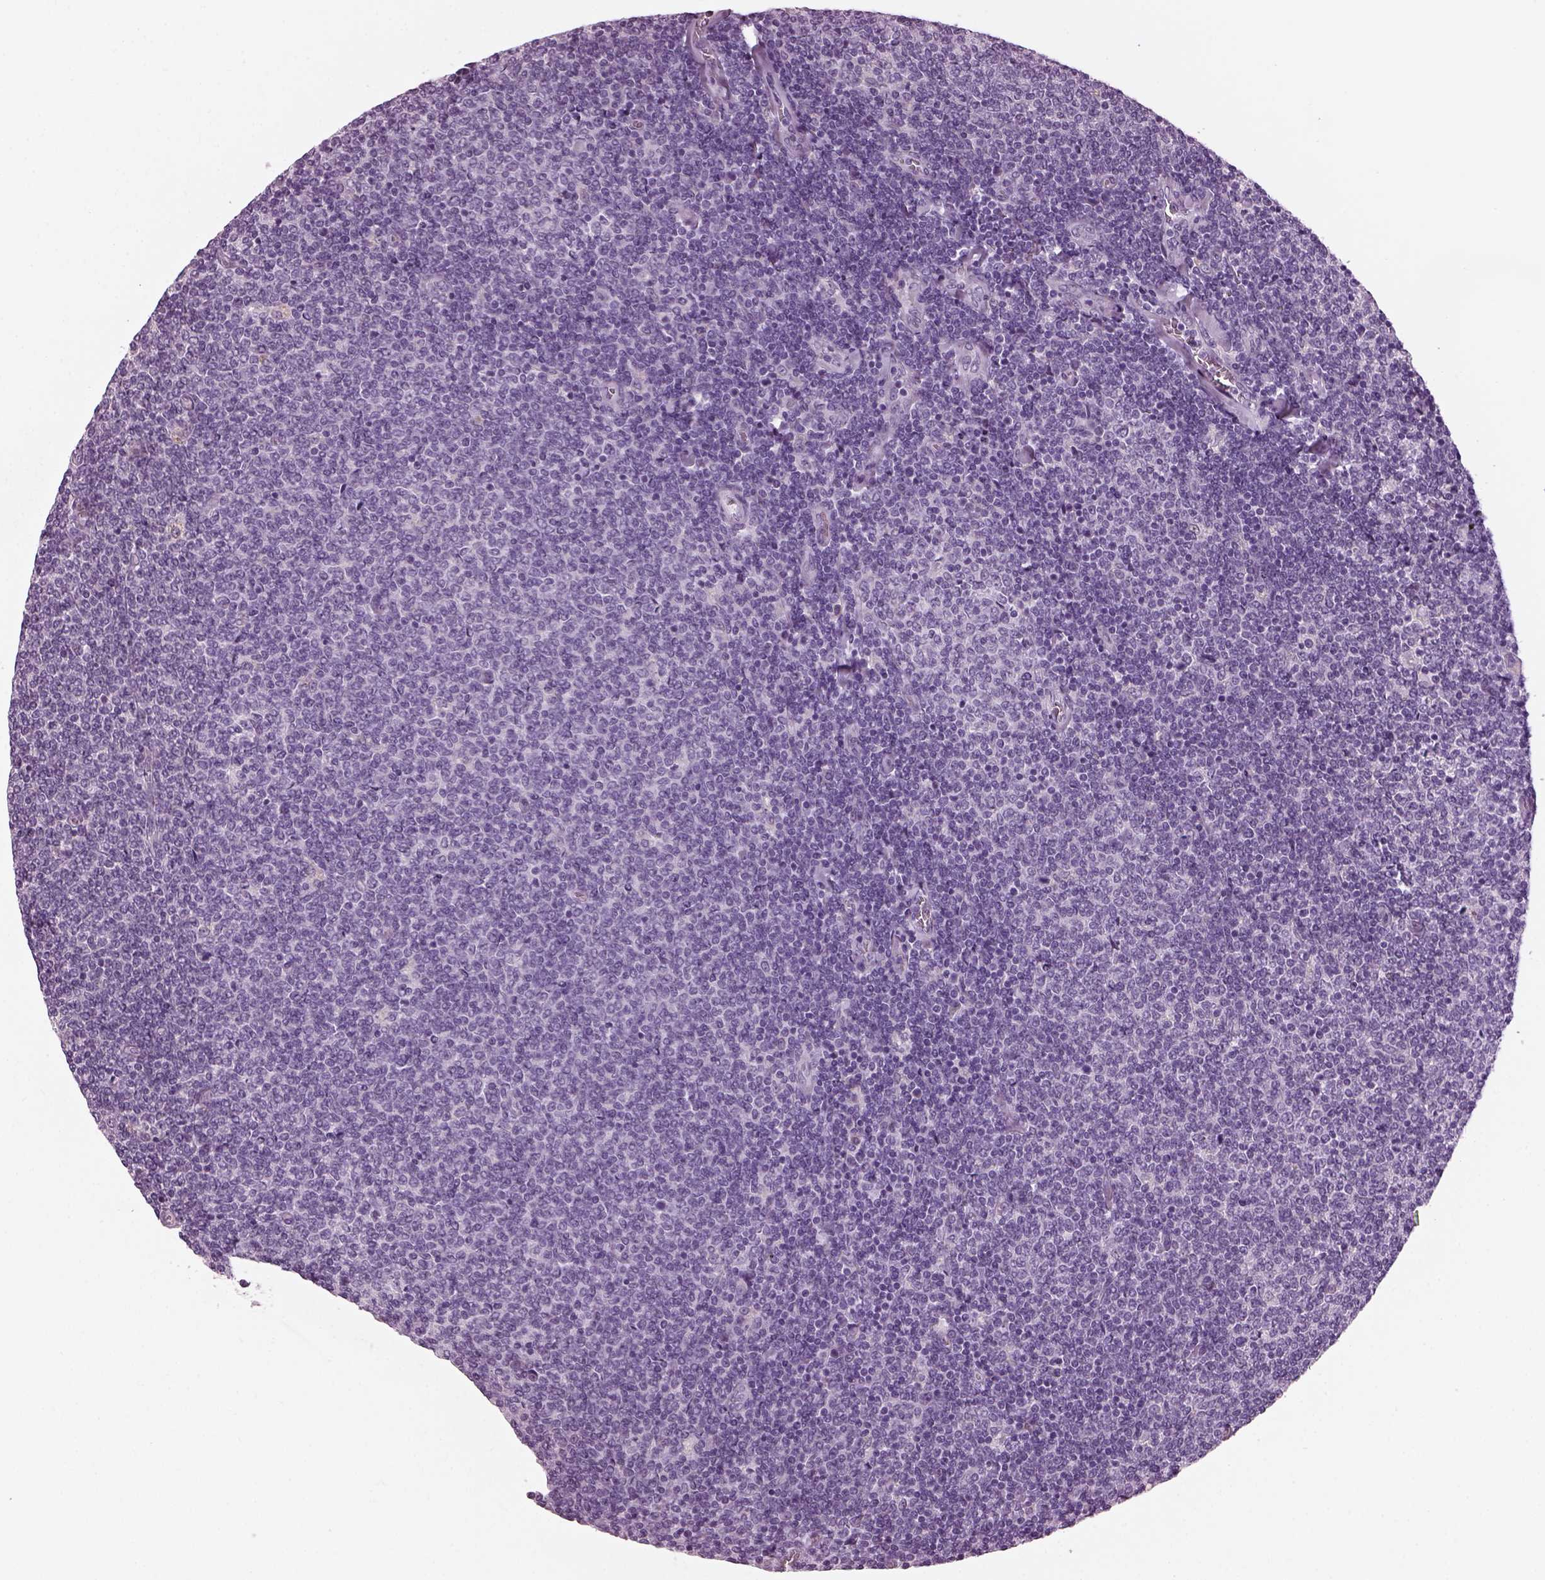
{"staining": {"intensity": "negative", "quantity": "none", "location": "none"}, "tissue": "lymphoma", "cell_type": "Tumor cells", "image_type": "cancer", "snomed": [{"axis": "morphology", "description": "Malignant lymphoma, non-Hodgkin's type, Low grade"}, {"axis": "topography", "description": "Lymph node"}], "caption": "The photomicrograph displays no staining of tumor cells in malignant lymphoma, non-Hodgkin's type (low-grade).", "gene": "PRR9", "patient": {"sex": "male", "age": 52}}